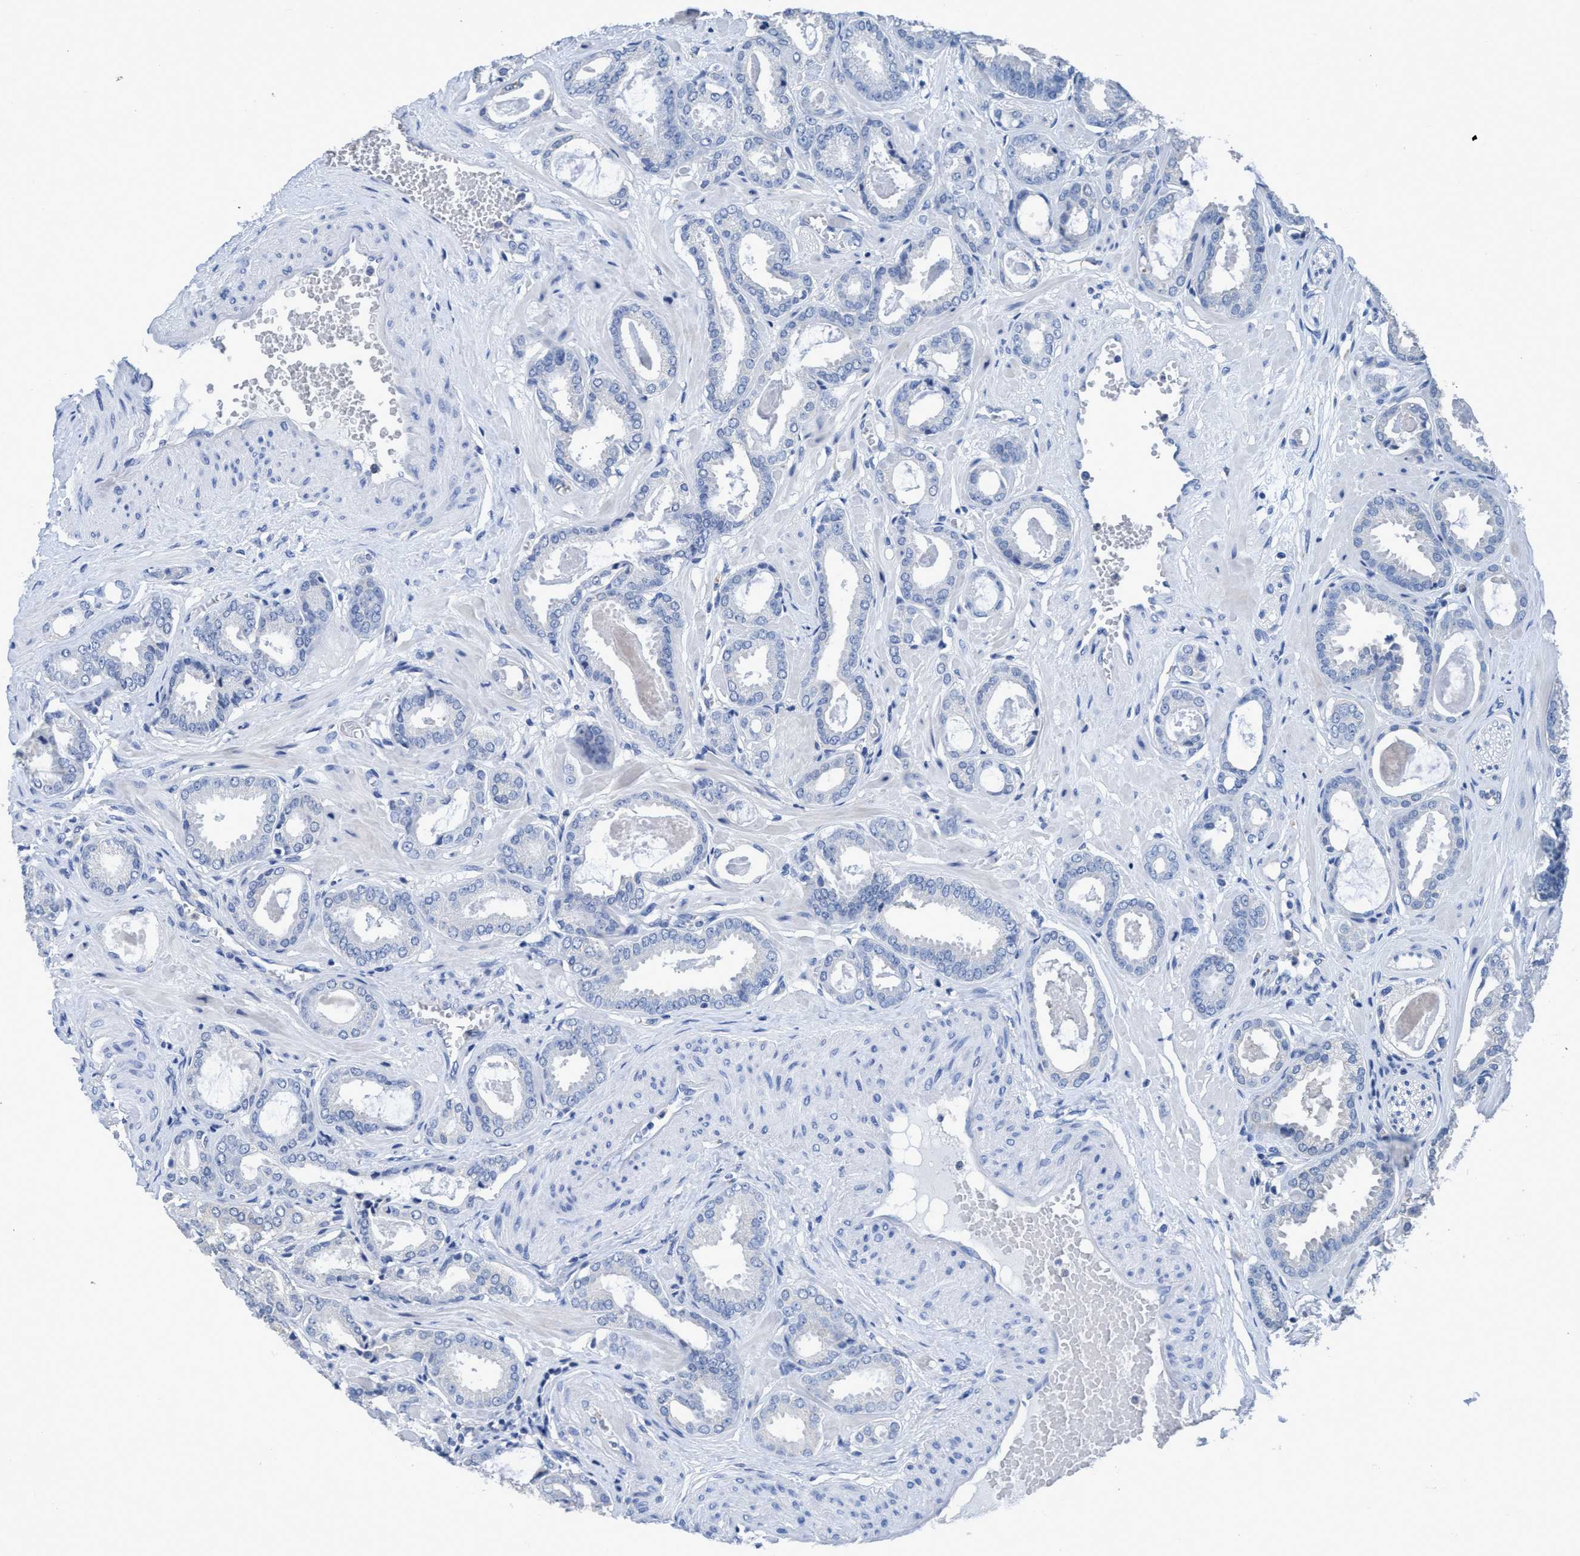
{"staining": {"intensity": "negative", "quantity": "none", "location": "none"}, "tissue": "prostate cancer", "cell_type": "Tumor cells", "image_type": "cancer", "snomed": [{"axis": "morphology", "description": "Adenocarcinoma, Low grade"}, {"axis": "topography", "description": "Prostate"}], "caption": "Prostate adenocarcinoma (low-grade) was stained to show a protein in brown. There is no significant staining in tumor cells.", "gene": "DNAI1", "patient": {"sex": "male", "age": 63}}